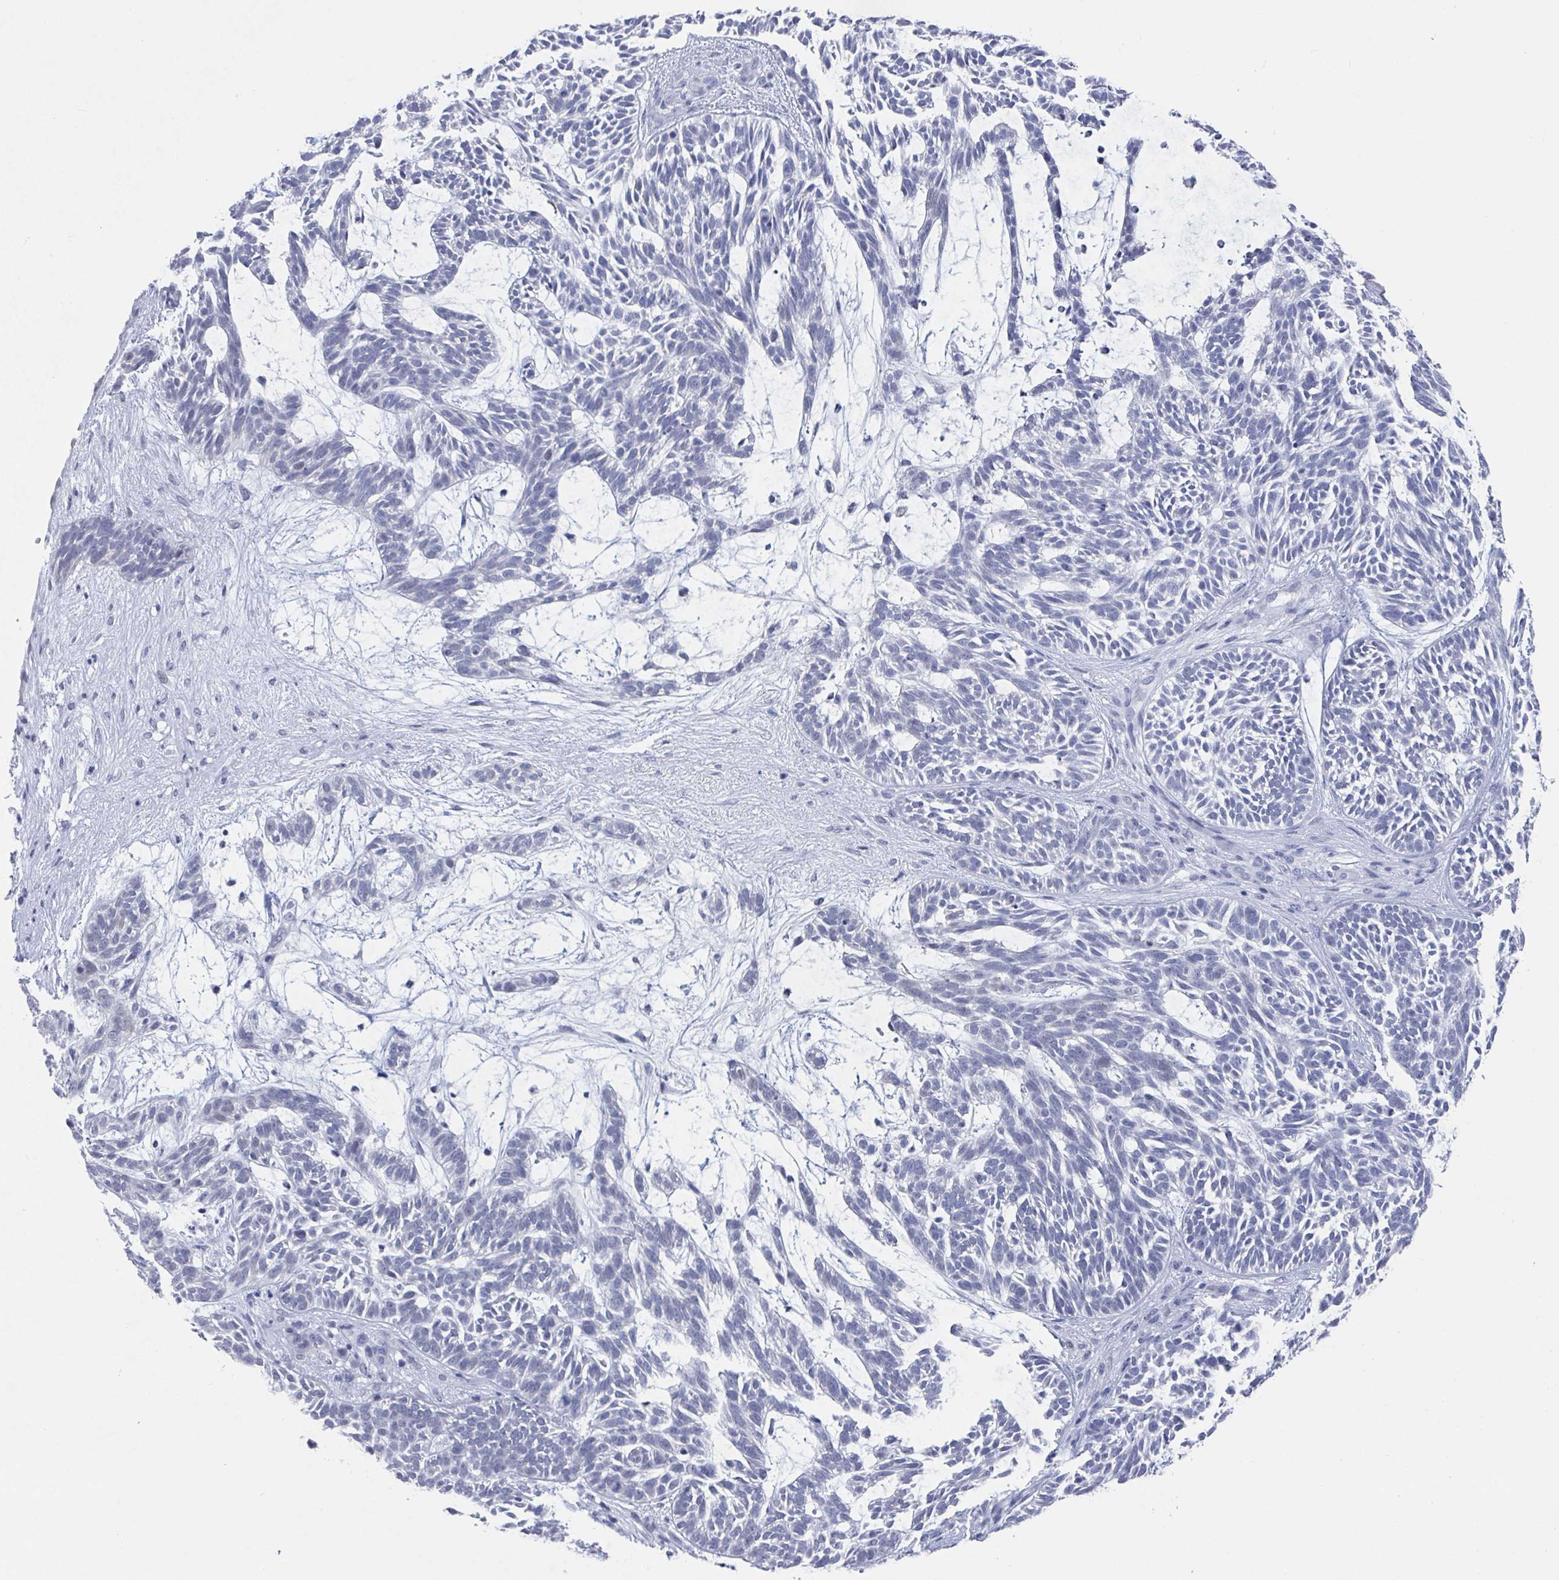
{"staining": {"intensity": "negative", "quantity": "none", "location": "none"}, "tissue": "skin cancer", "cell_type": "Tumor cells", "image_type": "cancer", "snomed": [{"axis": "morphology", "description": "Basal cell carcinoma"}, {"axis": "topography", "description": "Skin"}, {"axis": "topography", "description": "Skin, foot"}], "caption": "A histopathology image of human skin cancer is negative for staining in tumor cells.", "gene": "CAMKV", "patient": {"sex": "female", "age": 77}}